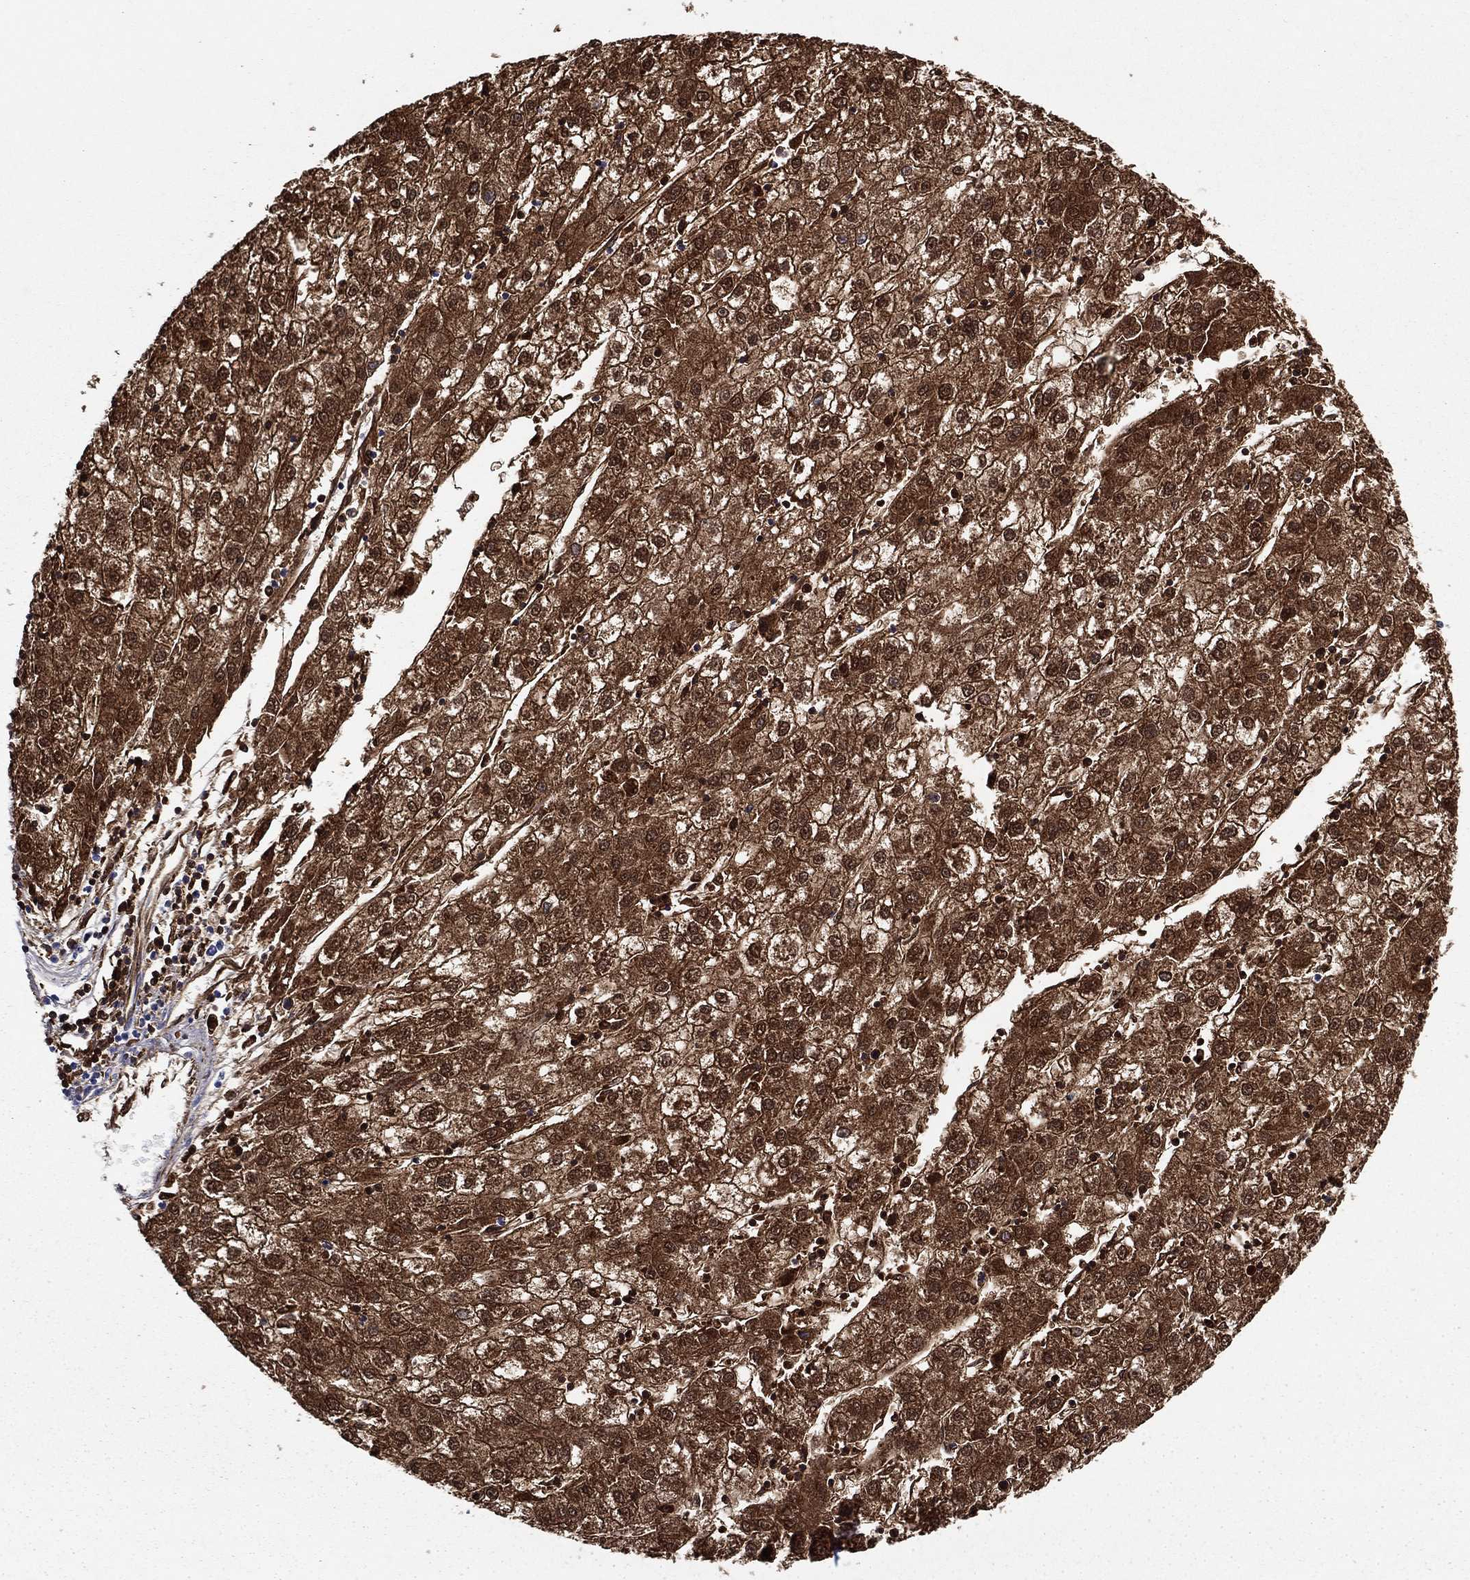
{"staining": {"intensity": "strong", "quantity": ">75%", "location": "cytoplasmic/membranous"}, "tissue": "liver cancer", "cell_type": "Tumor cells", "image_type": "cancer", "snomed": [{"axis": "morphology", "description": "Carcinoma, Hepatocellular, NOS"}, {"axis": "topography", "description": "Liver"}], "caption": "Liver cancer was stained to show a protein in brown. There is high levels of strong cytoplasmic/membranous staining in about >75% of tumor cells. (Brightfield microscopy of DAB IHC at high magnification).", "gene": "UPB1", "patient": {"sex": "male", "age": 72}}